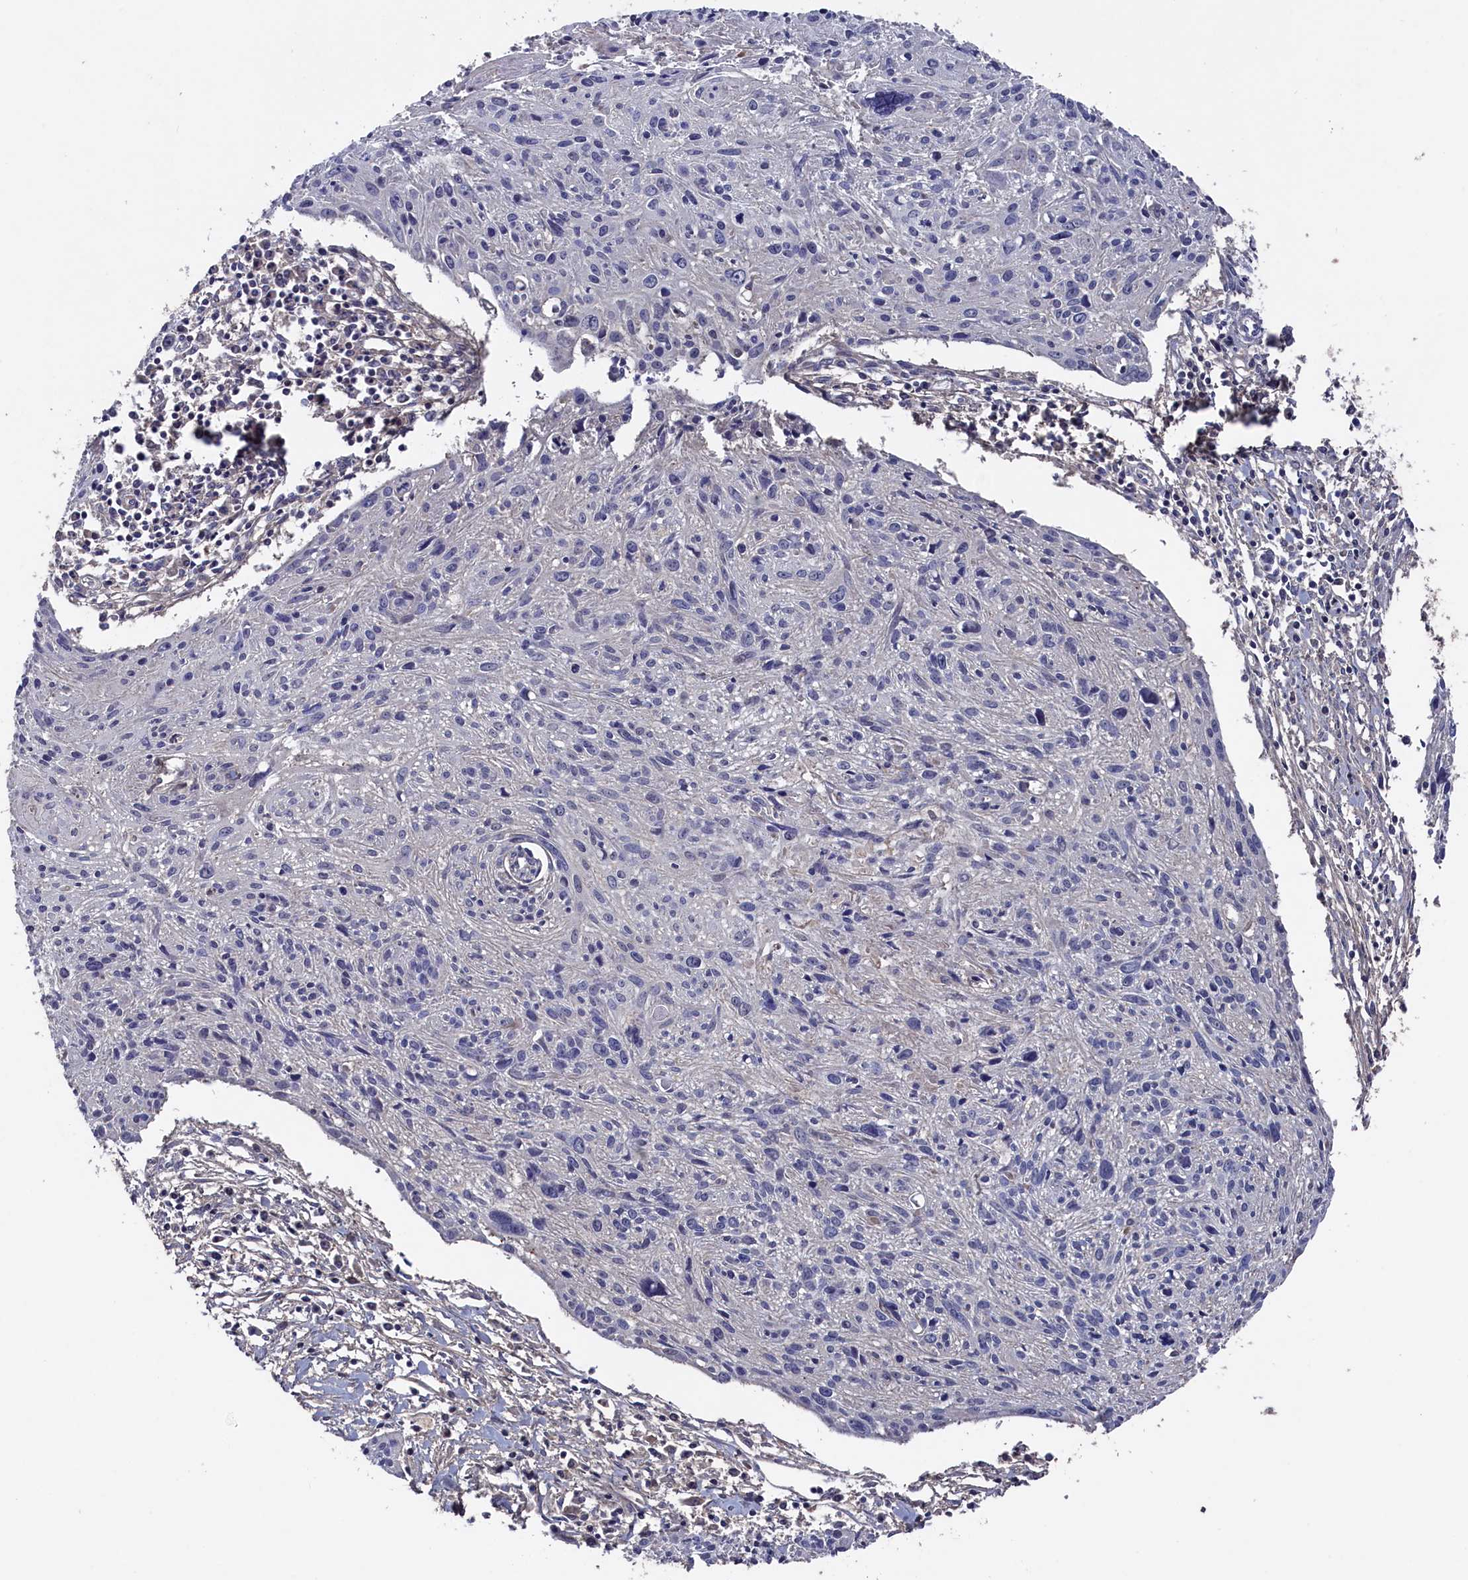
{"staining": {"intensity": "negative", "quantity": "none", "location": "none"}, "tissue": "cervical cancer", "cell_type": "Tumor cells", "image_type": "cancer", "snomed": [{"axis": "morphology", "description": "Squamous cell carcinoma, NOS"}, {"axis": "topography", "description": "Cervix"}], "caption": "Photomicrograph shows no significant protein expression in tumor cells of squamous cell carcinoma (cervical).", "gene": "TMC5", "patient": {"sex": "female", "age": 51}}